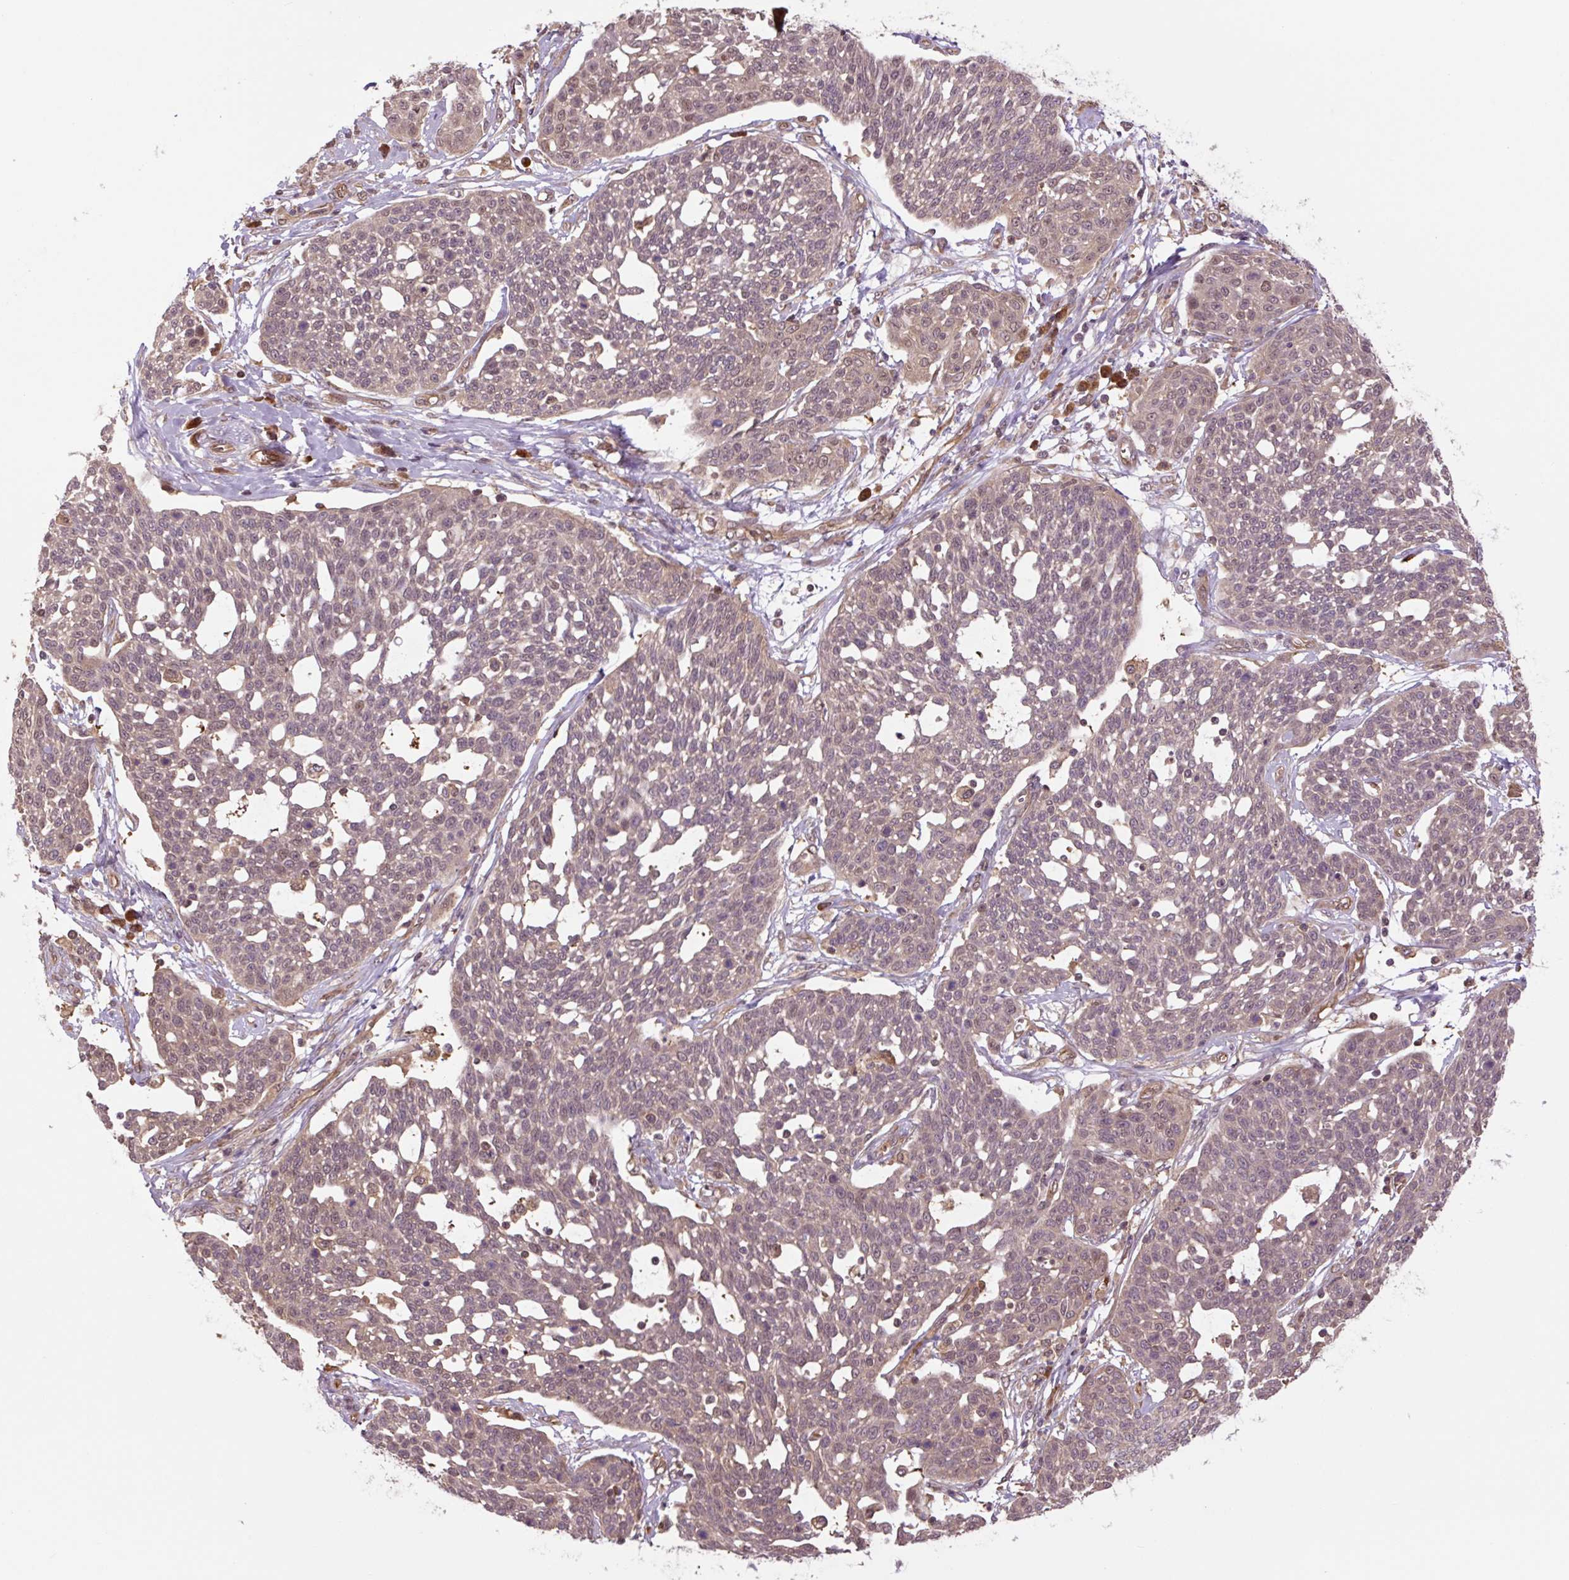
{"staining": {"intensity": "weak", "quantity": "25%-75%", "location": "cytoplasmic/membranous,nuclear"}, "tissue": "cervical cancer", "cell_type": "Tumor cells", "image_type": "cancer", "snomed": [{"axis": "morphology", "description": "Squamous cell carcinoma, NOS"}, {"axis": "topography", "description": "Cervix"}], "caption": "Immunohistochemical staining of human cervical squamous cell carcinoma displays weak cytoplasmic/membranous and nuclear protein positivity in about 25%-75% of tumor cells.", "gene": "TPT1", "patient": {"sex": "female", "age": 34}}